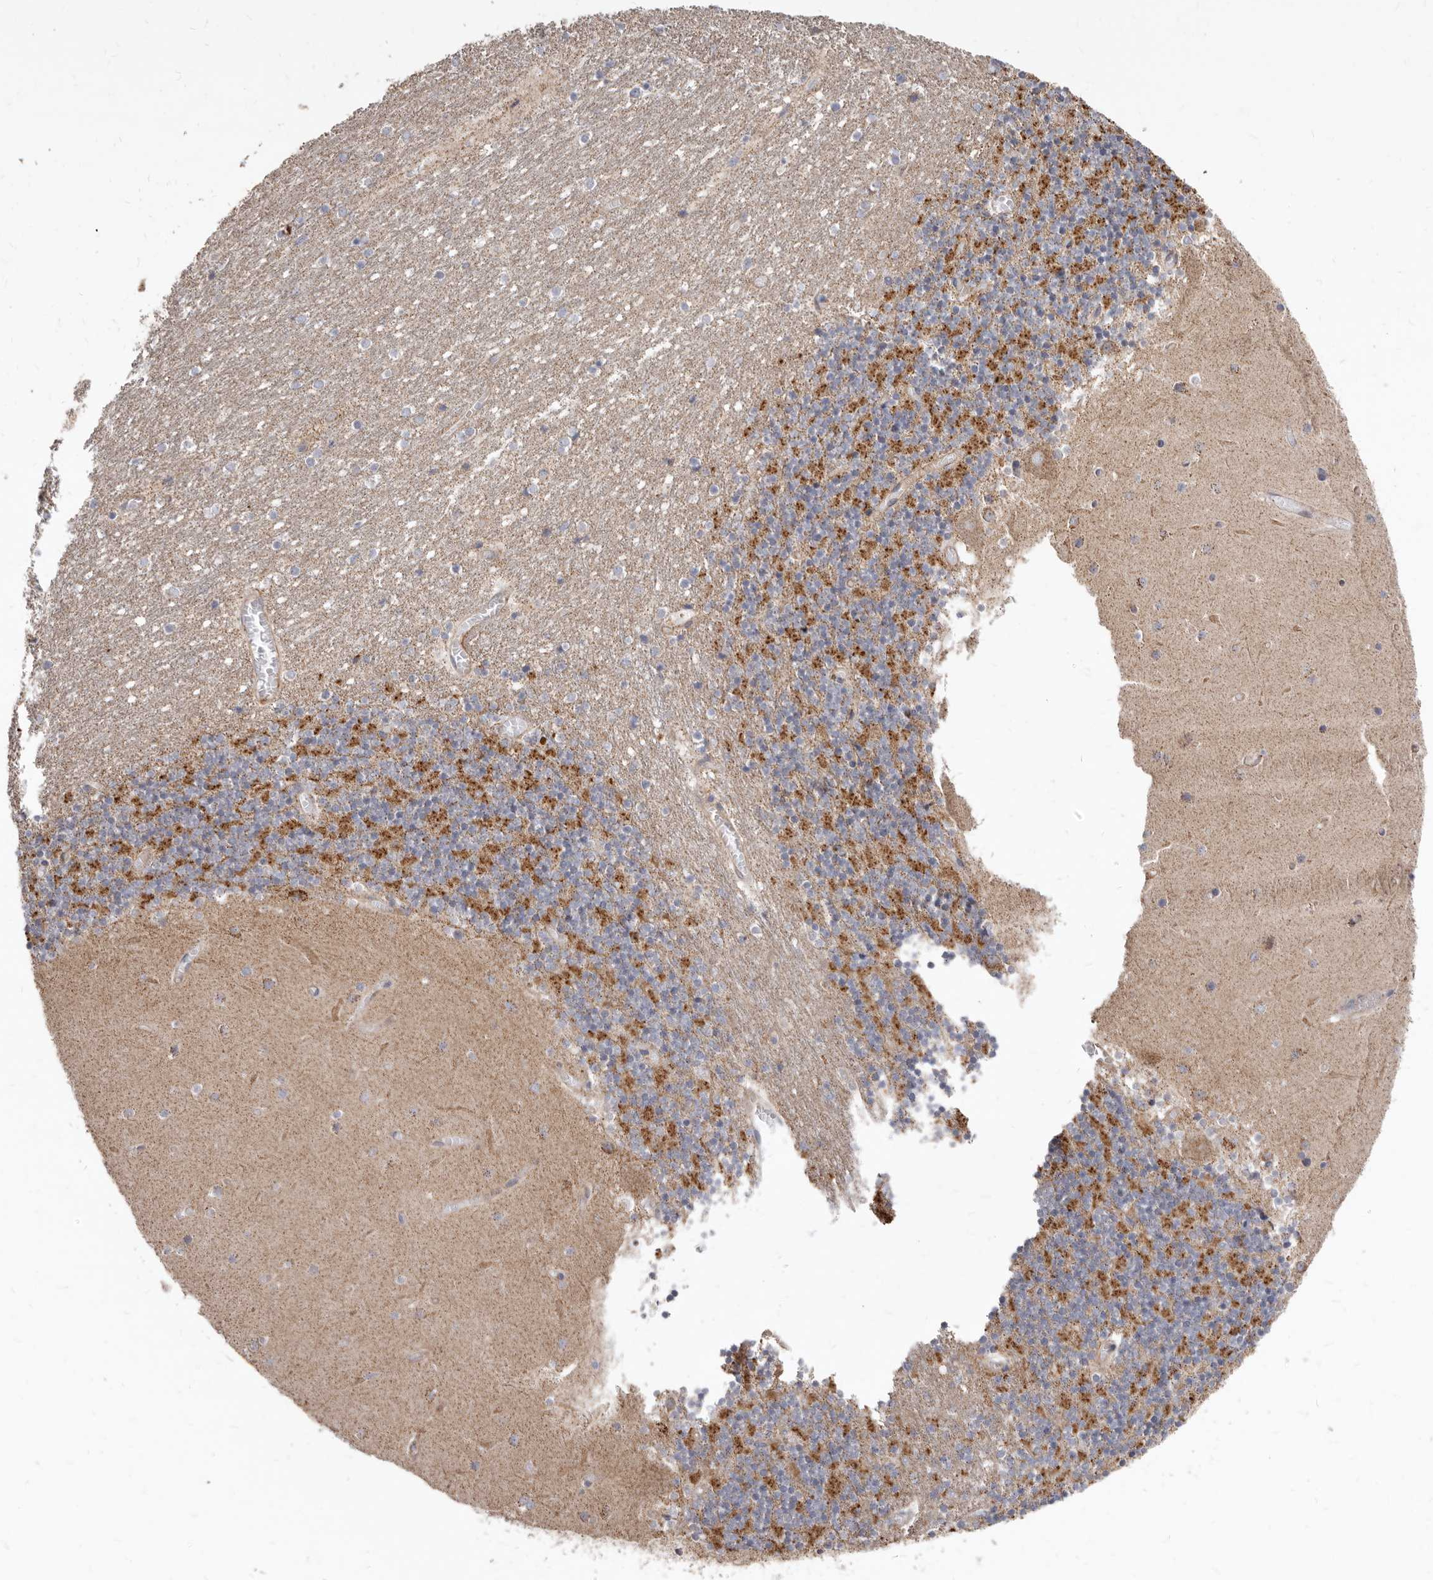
{"staining": {"intensity": "negative", "quantity": "none", "location": "none"}, "tissue": "cerebellum", "cell_type": "Cells in granular layer", "image_type": "normal", "snomed": [{"axis": "morphology", "description": "Normal tissue, NOS"}, {"axis": "topography", "description": "Cerebellum"}], "caption": "Cells in granular layer show no significant protein expression in benign cerebellum. (DAB (3,3'-diaminobenzidine) immunohistochemistry with hematoxylin counter stain).", "gene": "FMO2", "patient": {"sex": "female", "age": 28}}